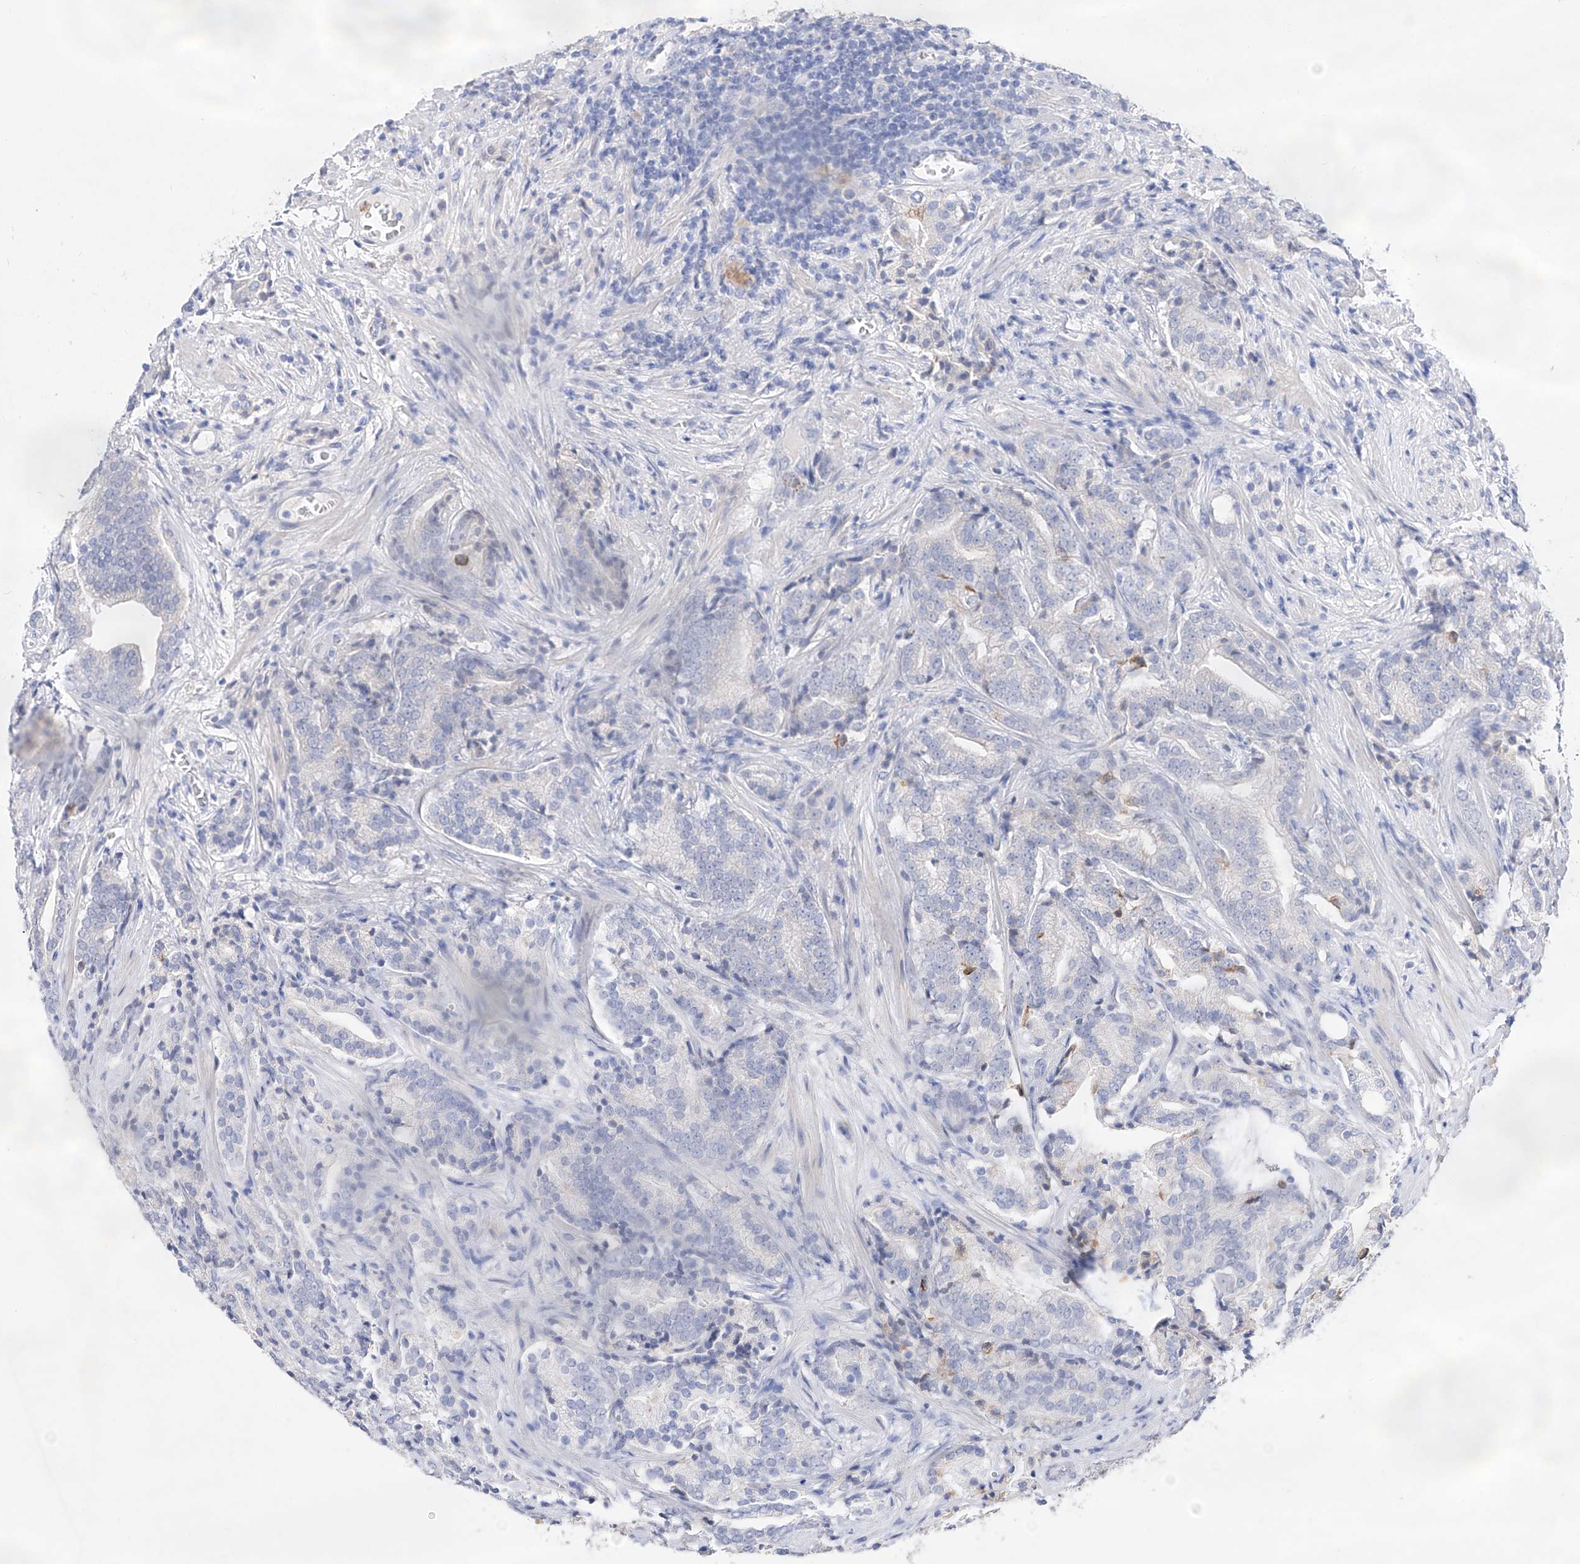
{"staining": {"intensity": "negative", "quantity": "none", "location": "none"}, "tissue": "prostate cancer", "cell_type": "Tumor cells", "image_type": "cancer", "snomed": [{"axis": "morphology", "description": "Adenocarcinoma, High grade"}, {"axis": "topography", "description": "Prostate"}], "caption": "A high-resolution photomicrograph shows immunohistochemistry (IHC) staining of high-grade adenocarcinoma (prostate), which shows no significant expression in tumor cells.", "gene": "TM7SF2", "patient": {"sex": "male", "age": 57}}